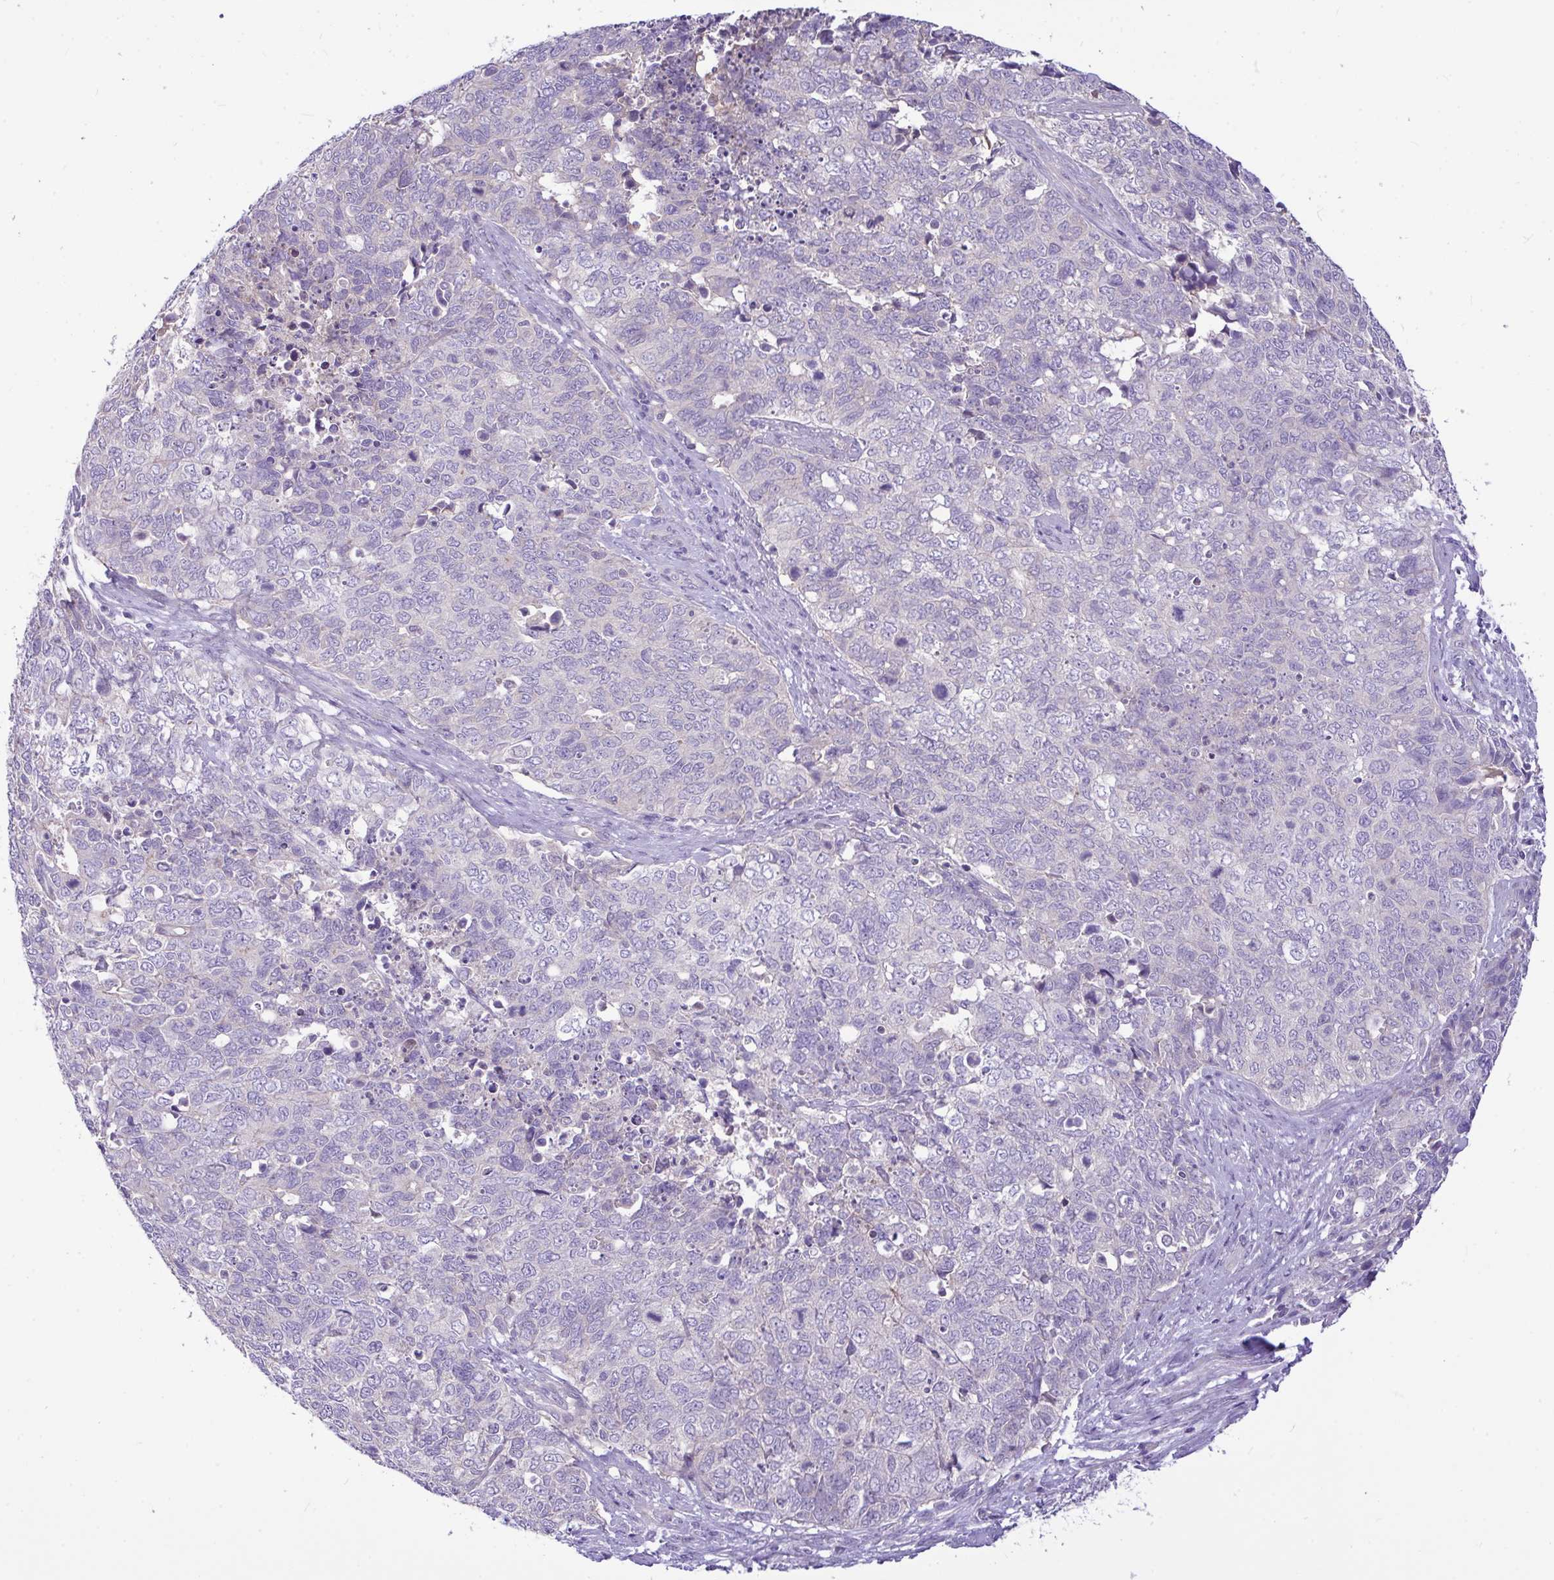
{"staining": {"intensity": "negative", "quantity": "none", "location": "none"}, "tissue": "cervical cancer", "cell_type": "Tumor cells", "image_type": "cancer", "snomed": [{"axis": "morphology", "description": "Adenocarcinoma, NOS"}, {"axis": "topography", "description": "Cervix"}], "caption": "Cervical cancer was stained to show a protein in brown. There is no significant staining in tumor cells. (Immunohistochemistry, brightfield microscopy, high magnification).", "gene": "MOCS1", "patient": {"sex": "female", "age": 63}}